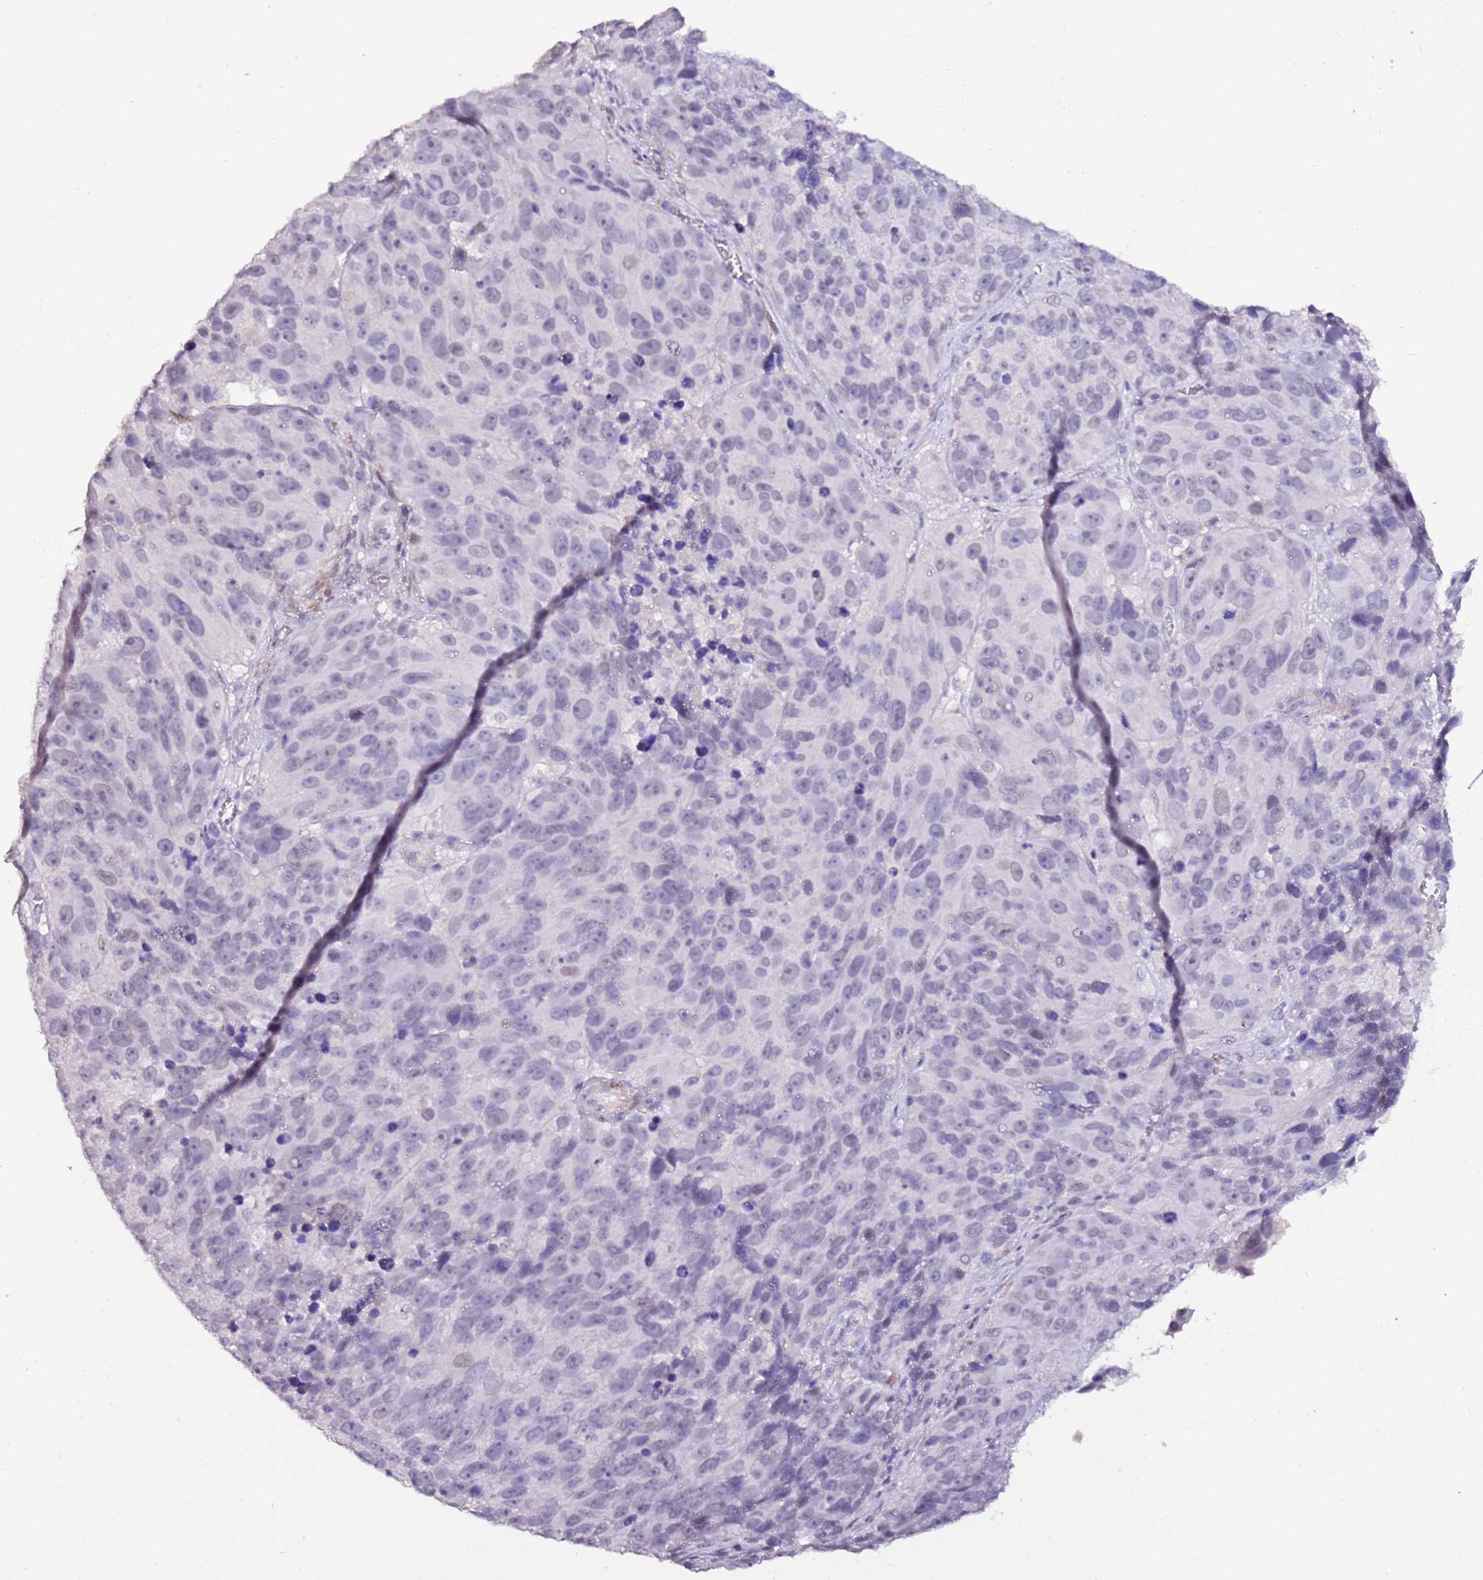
{"staining": {"intensity": "negative", "quantity": "none", "location": "none"}, "tissue": "melanoma", "cell_type": "Tumor cells", "image_type": "cancer", "snomed": [{"axis": "morphology", "description": "Malignant melanoma, NOS"}, {"axis": "topography", "description": "Skin"}], "caption": "Tumor cells show no significant expression in melanoma. (DAB (3,3'-diaminobenzidine) immunohistochemistry visualized using brightfield microscopy, high magnification).", "gene": "ART5", "patient": {"sex": "male", "age": 84}}